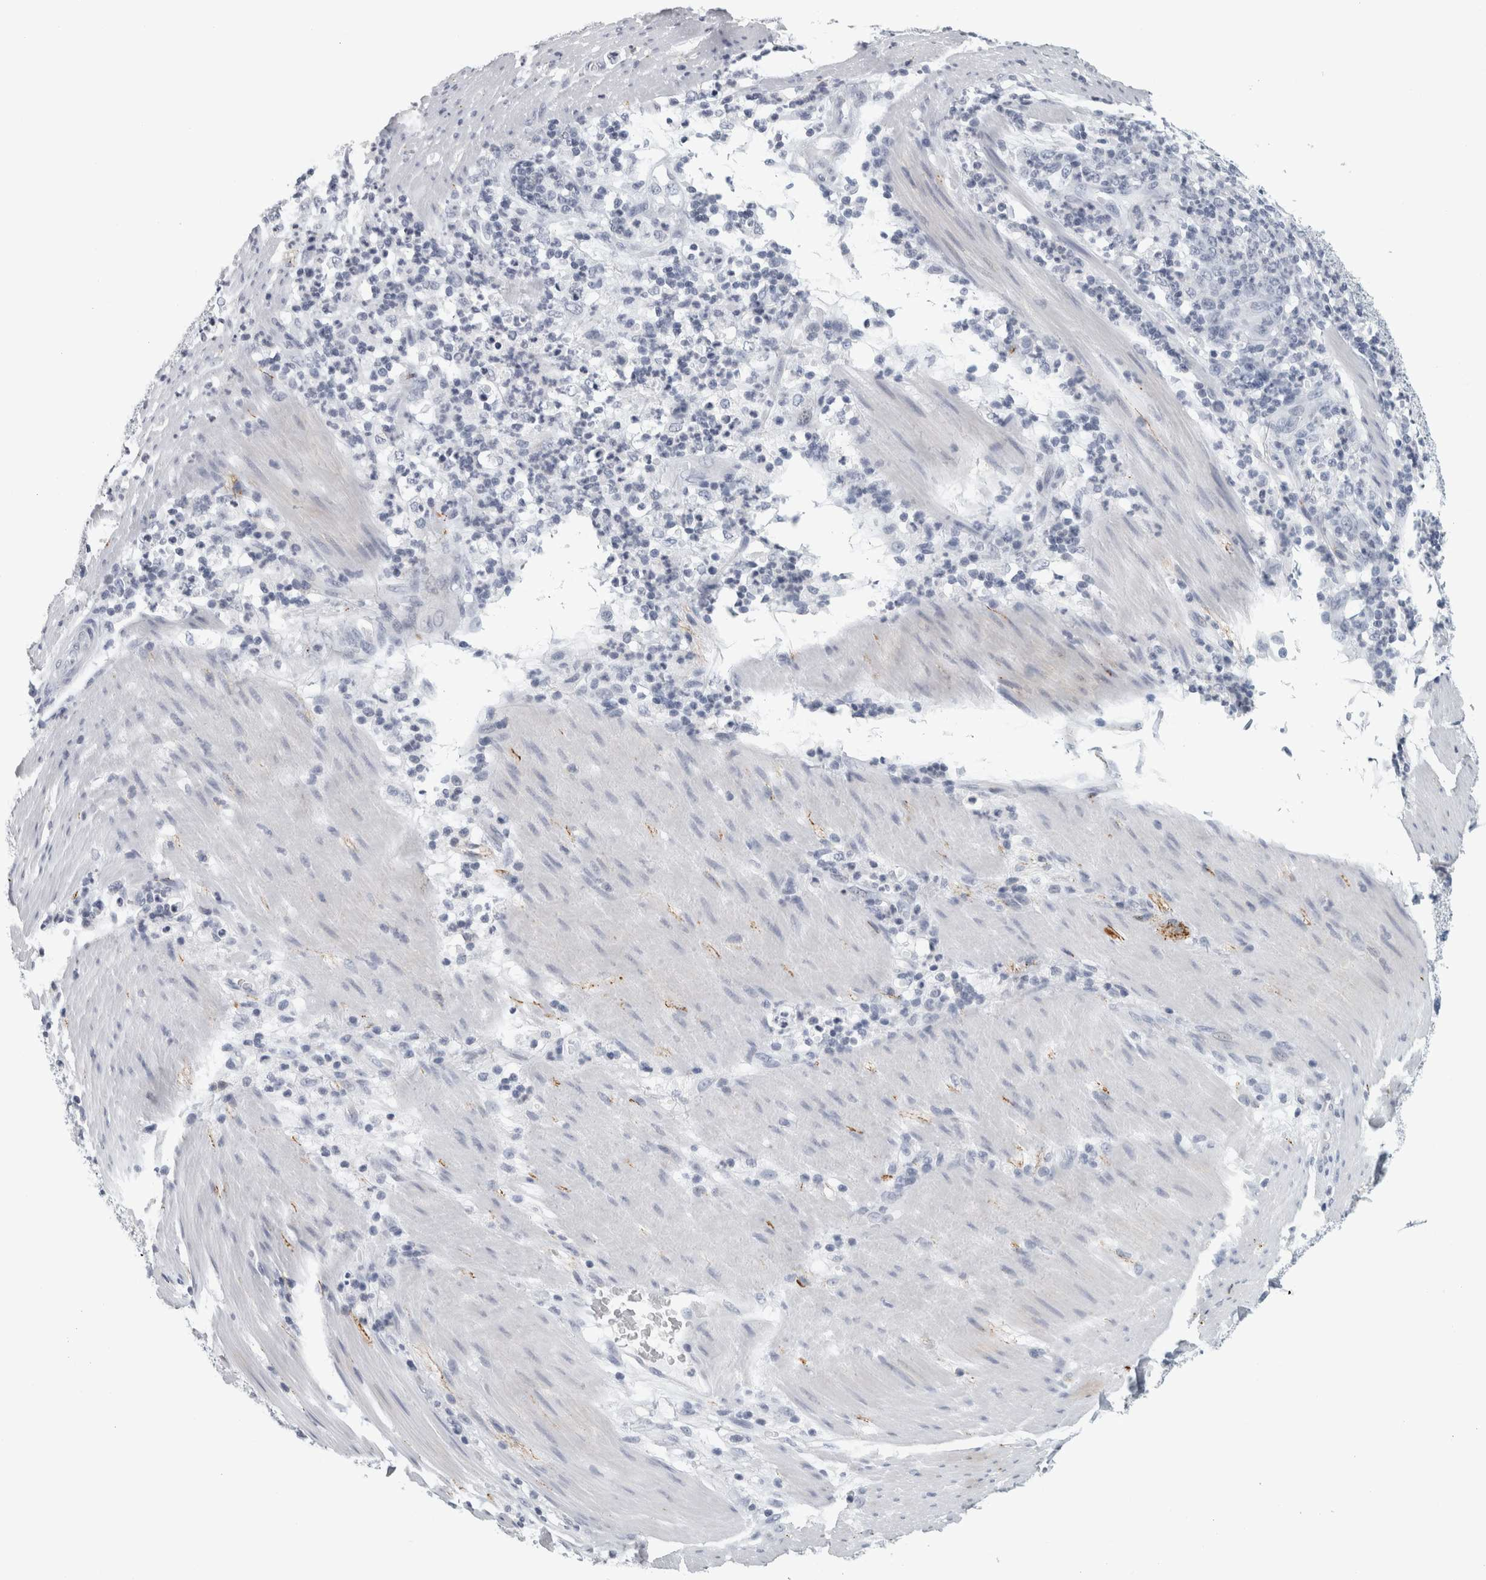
{"staining": {"intensity": "negative", "quantity": "none", "location": "none"}, "tissue": "stomach cancer", "cell_type": "Tumor cells", "image_type": "cancer", "snomed": [{"axis": "morphology", "description": "Adenocarcinoma, NOS"}, {"axis": "topography", "description": "Stomach, lower"}], "caption": "Stomach cancer (adenocarcinoma) stained for a protein using immunohistochemistry exhibits no staining tumor cells.", "gene": "CPE", "patient": {"sex": "female", "age": 71}}